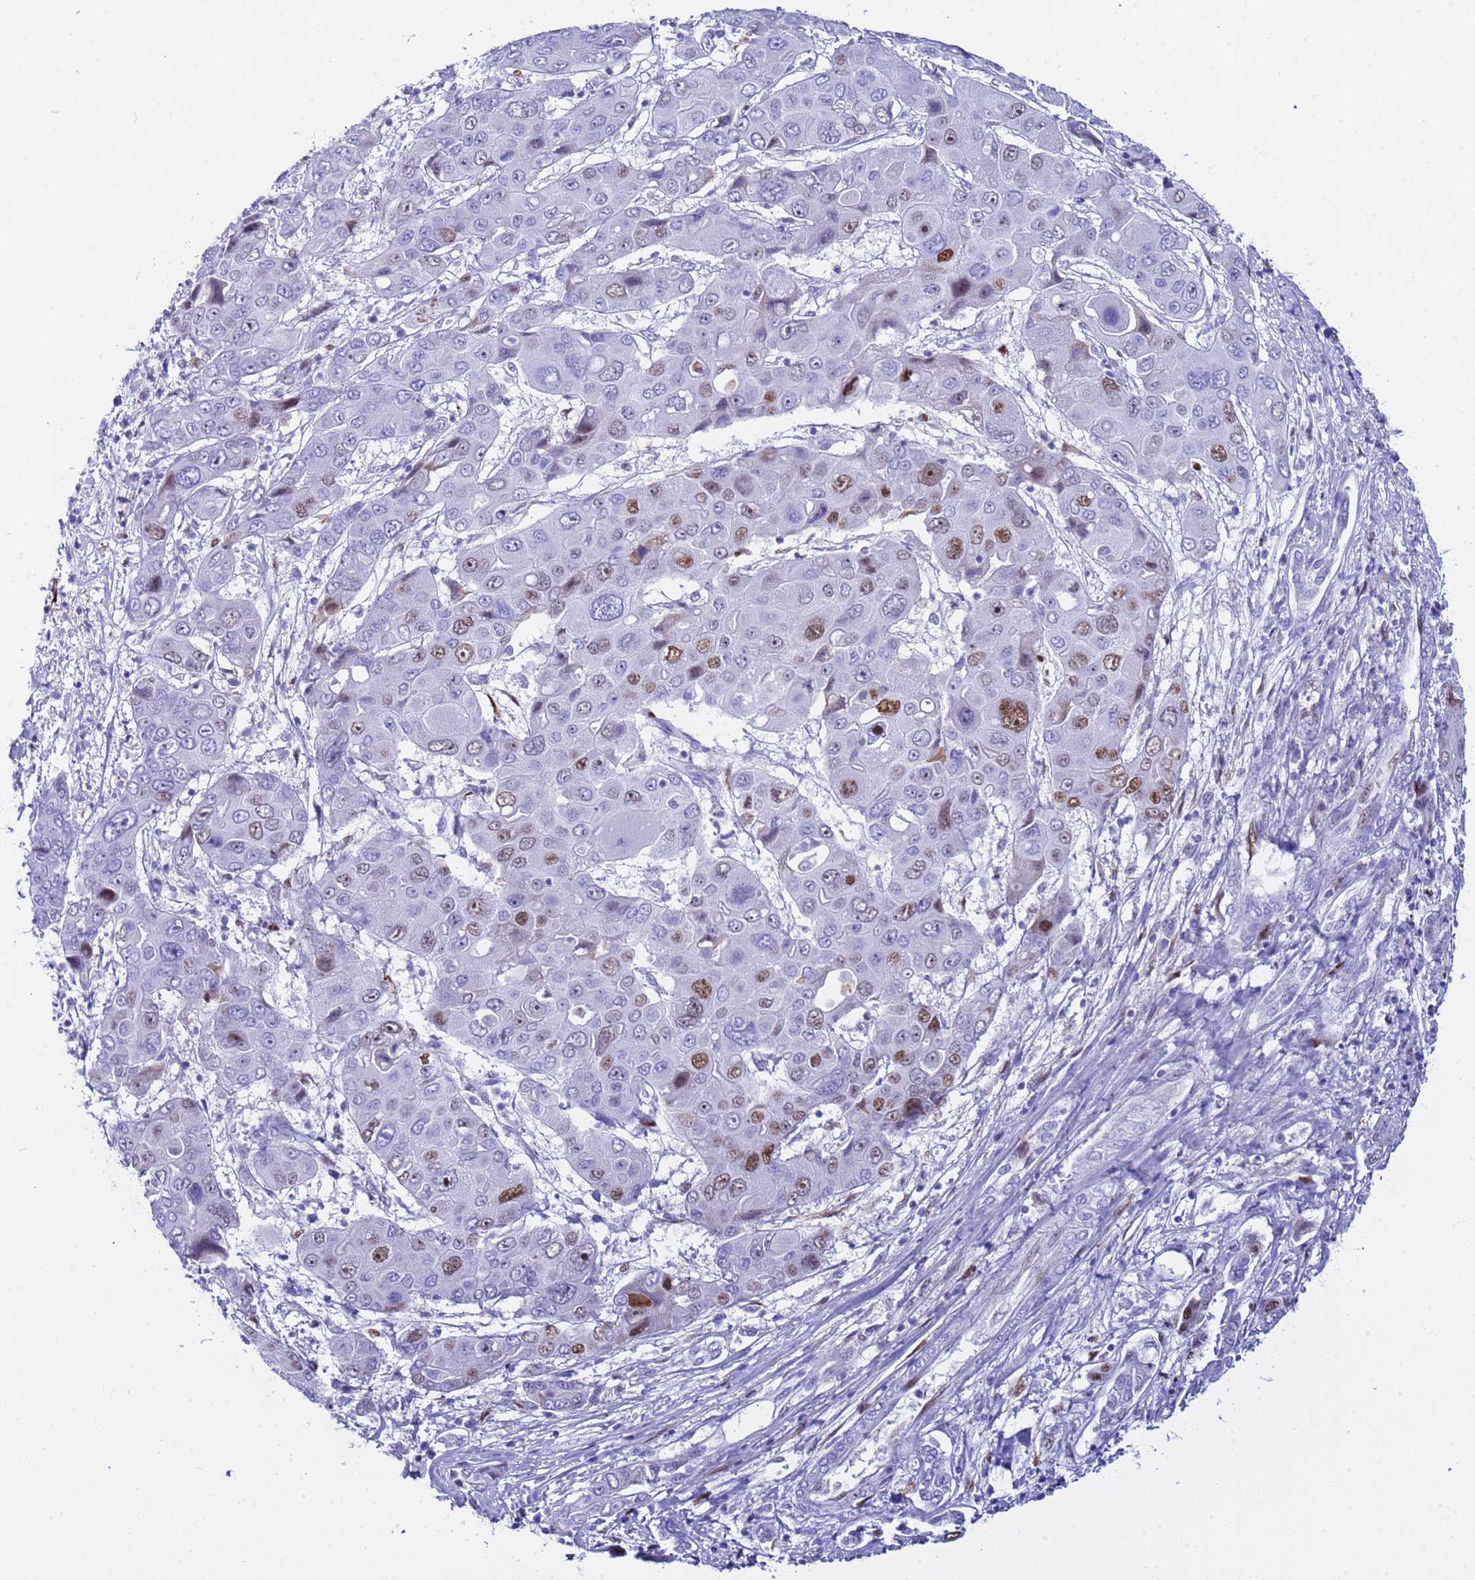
{"staining": {"intensity": "moderate", "quantity": "<25%", "location": "nuclear"}, "tissue": "liver cancer", "cell_type": "Tumor cells", "image_type": "cancer", "snomed": [{"axis": "morphology", "description": "Cholangiocarcinoma"}, {"axis": "topography", "description": "Liver"}], "caption": "Liver cholangiocarcinoma tissue displays moderate nuclear expression in about <25% of tumor cells", "gene": "POP5", "patient": {"sex": "male", "age": 67}}